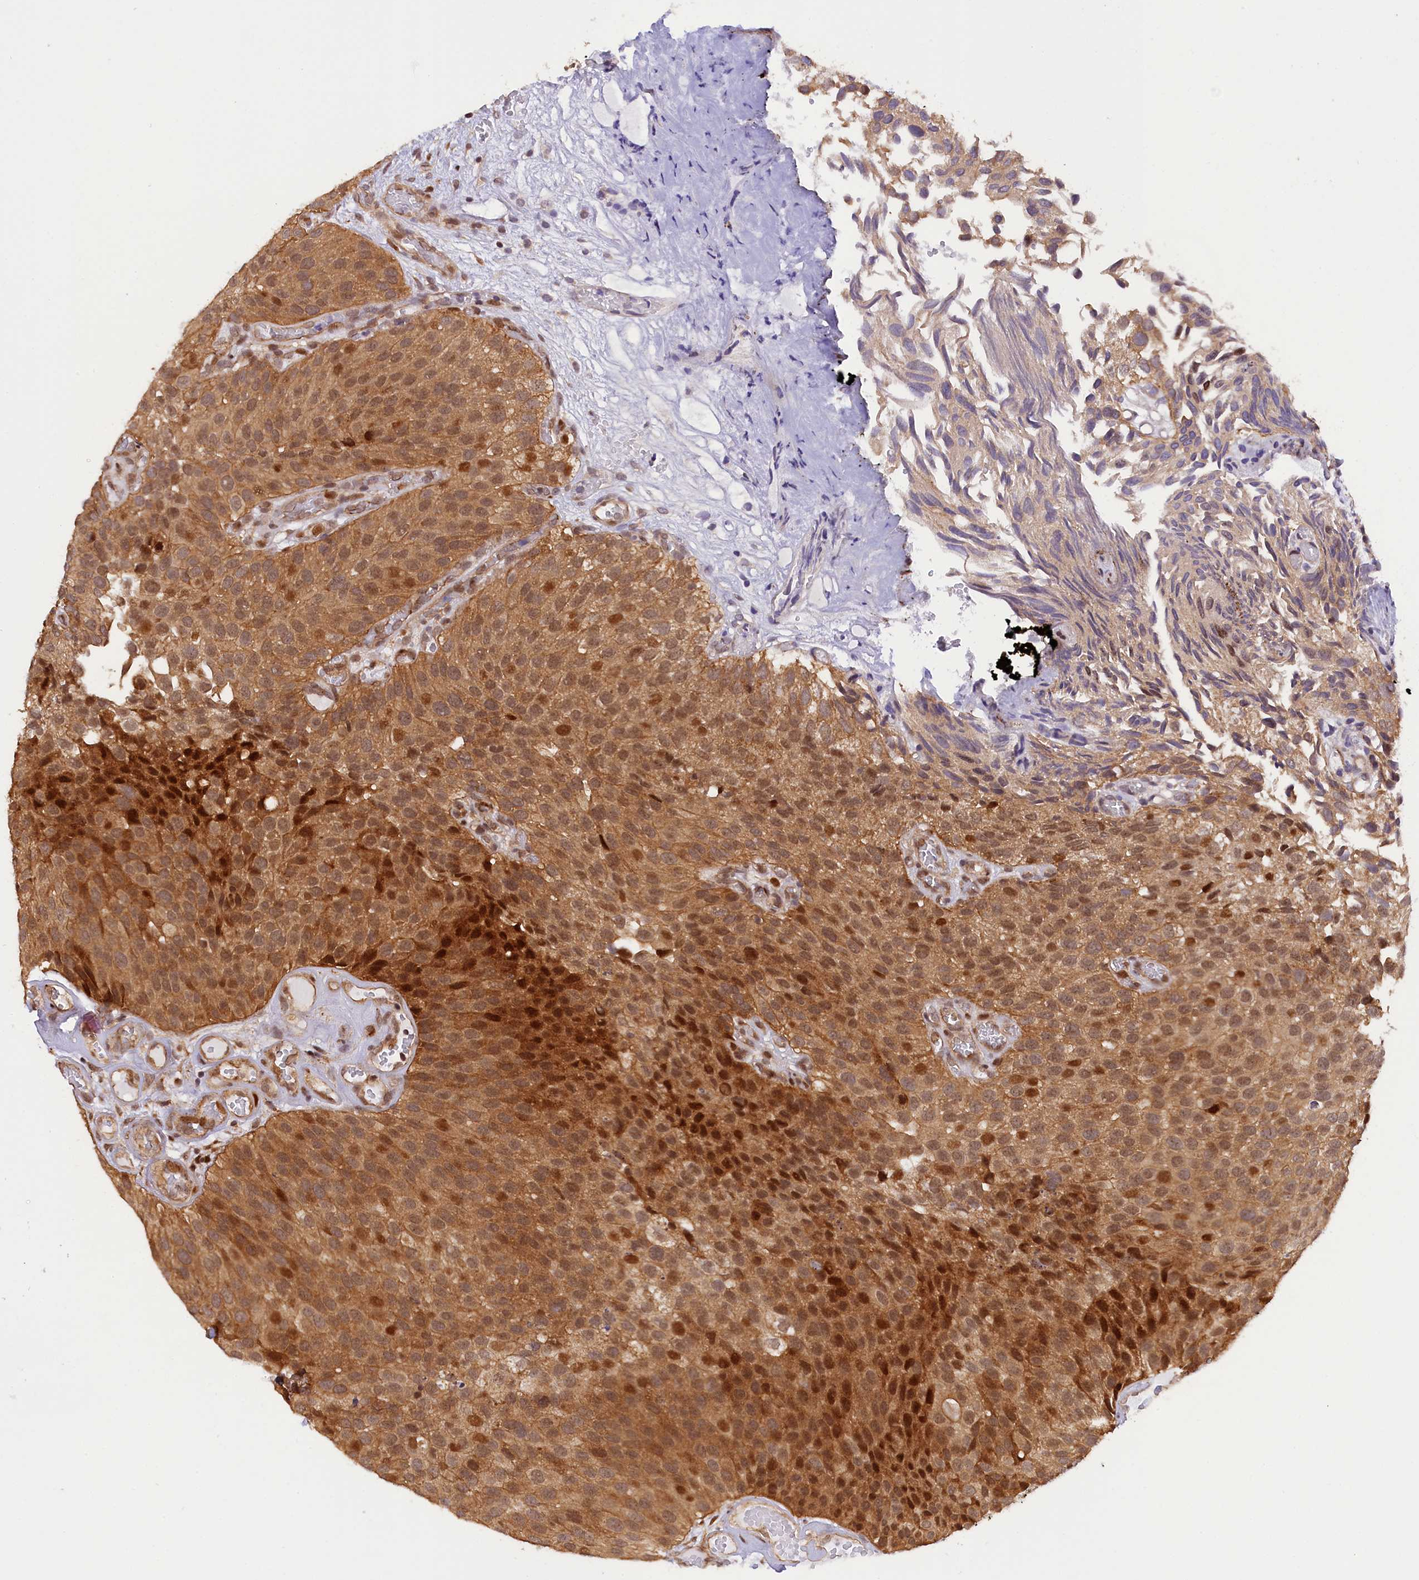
{"staining": {"intensity": "moderate", "quantity": ">75%", "location": "cytoplasmic/membranous,nuclear"}, "tissue": "urothelial cancer", "cell_type": "Tumor cells", "image_type": "cancer", "snomed": [{"axis": "morphology", "description": "Urothelial carcinoma, Low grade"}, {"axis": "topography", "description": "Urinary bladder"}], "caption": "Tumor cells exhibit medium levels of moderate cytoplasmic/membranous and nuclear staining in about >75% of cells in urothelial cancer. The staining was performed using DAB (3,3'-diaminobenzidine), with brown indicating positive protein expression. Nuclei are stained blue with hematoxylin.", "gene": "SAMD4A", "patient": {"sex": "male", "age": 89}}